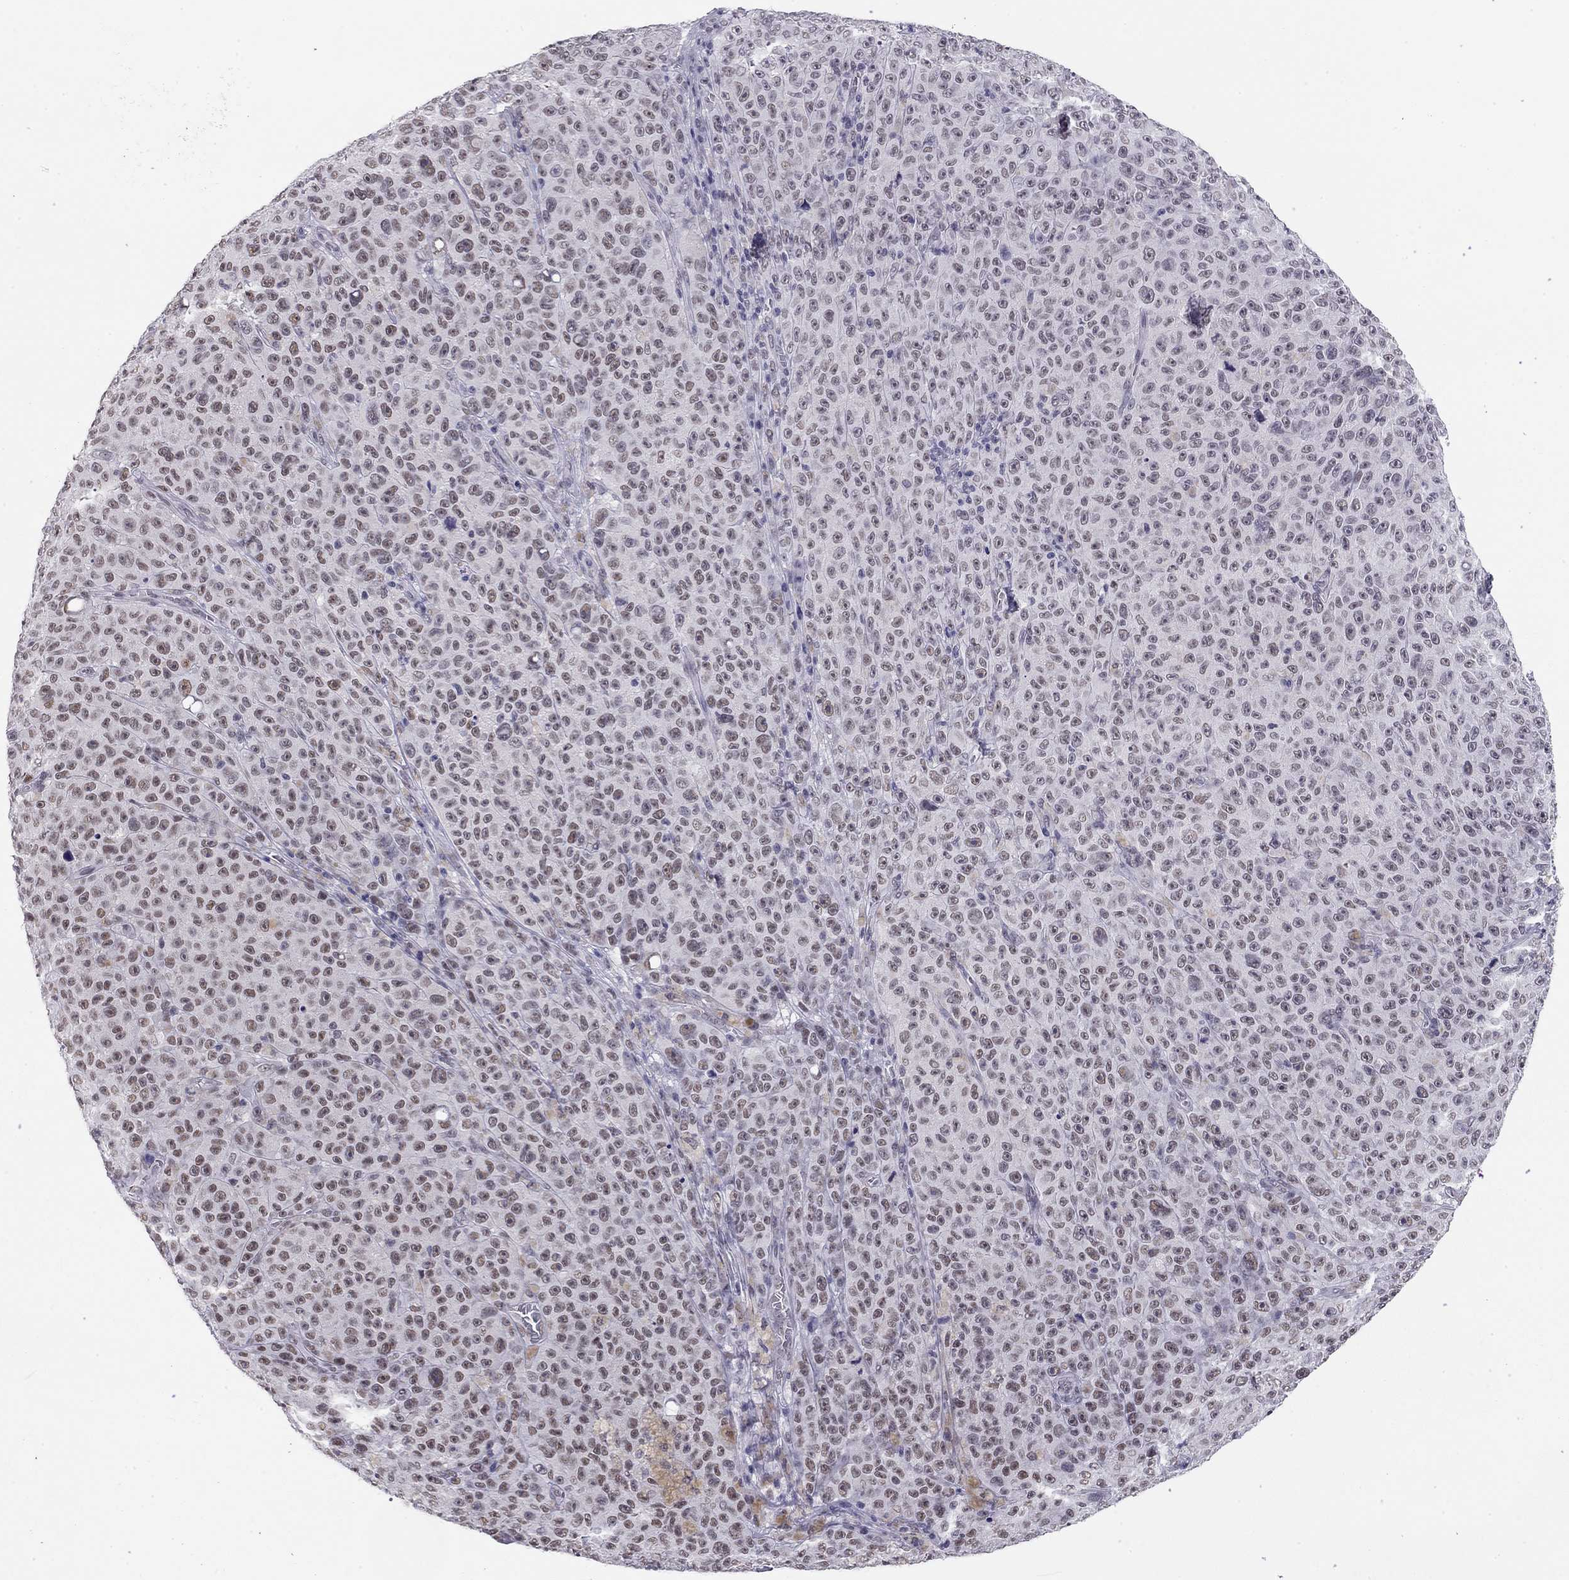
{"staining": {"intensity": "moderate", "quantity": "<25%", "location": "nuclear"}, "tissue": "melanoma", "cell_type": "Tumor cells", "image_type": "cancer", "snomed": [{"axis": "morphology", "description": "Malignant melanoma, NOS"}, {"axis": "topography", "description": "Skin"}], "caption": "High-power microscopy captured an immunohistochemistry (IHC) image of melanoma, revealing moderate nuclear expression in approximately <25% of tumor cells. (Brightfield microscopy of DAB IHC at high magnification).", "gene": "DOT1L", "patient": {"sex": "female", "age": 82}}